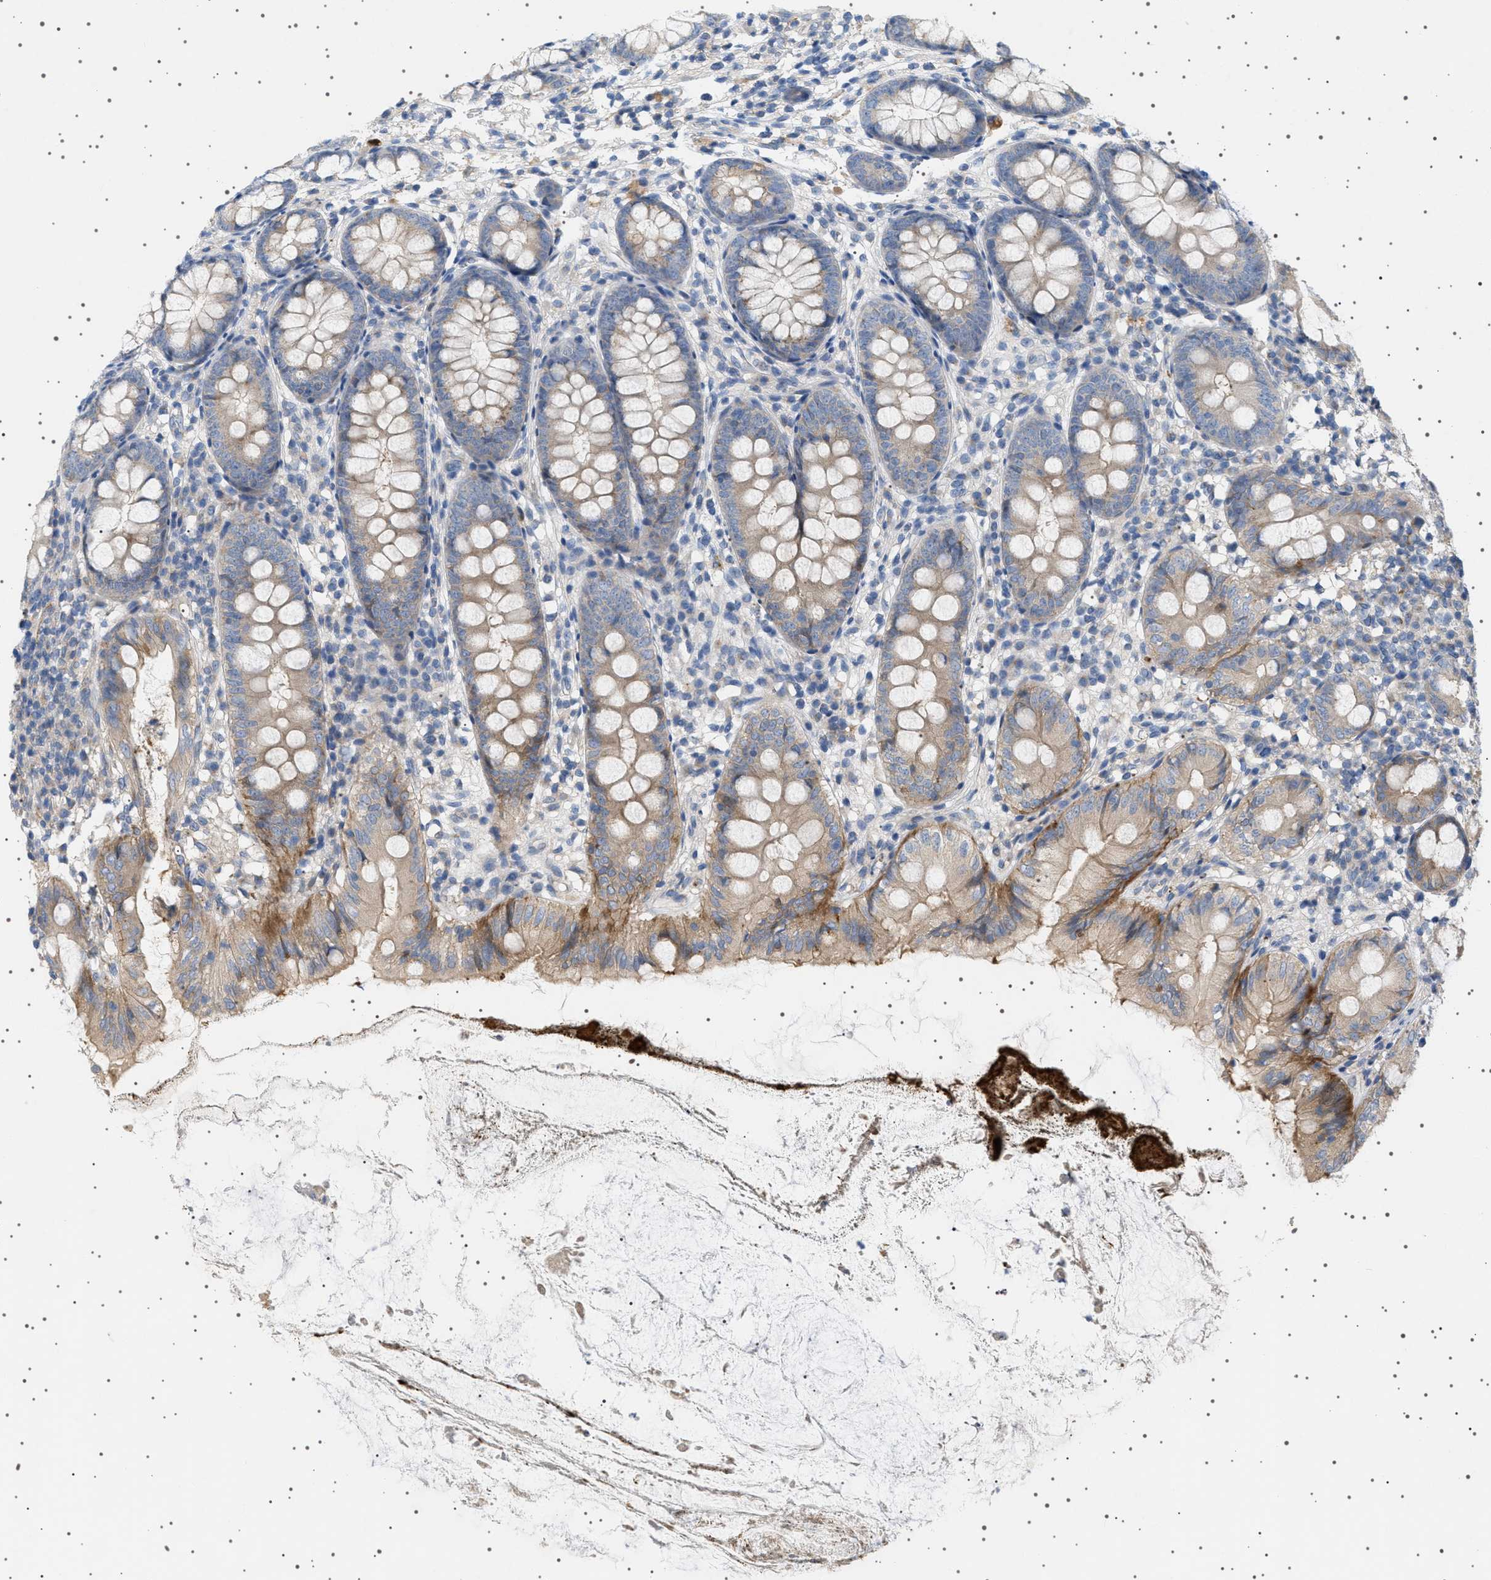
{"staining": {"intensity": "strong", "quantity": "<25%", "location": "cytoplasmic/membranous"}, "tissue": "appendix", "cell_type": "Glandular cells", "image_type": "normal", "snomed": [{"axis": "morphology", "description": "Normal tissue, NOS"}, {"axis": "topography", "description": "Appendix"}], "caption": "Immunohistochemistry staining of normal appendix, which exhibits medium levels of strong cytoplasmic/membranous expression in approximately <25% of glandular cells indicating strong cytoplasmic/membranous protein expression. The staining was performed using DAB (3,3'-diaminobenzidine) (brown) for protein detection and nuclei were counterstained in hematoxylin (blue).", "gene": "ADCY10", "patient": {"sex": "female", "age": 77}}